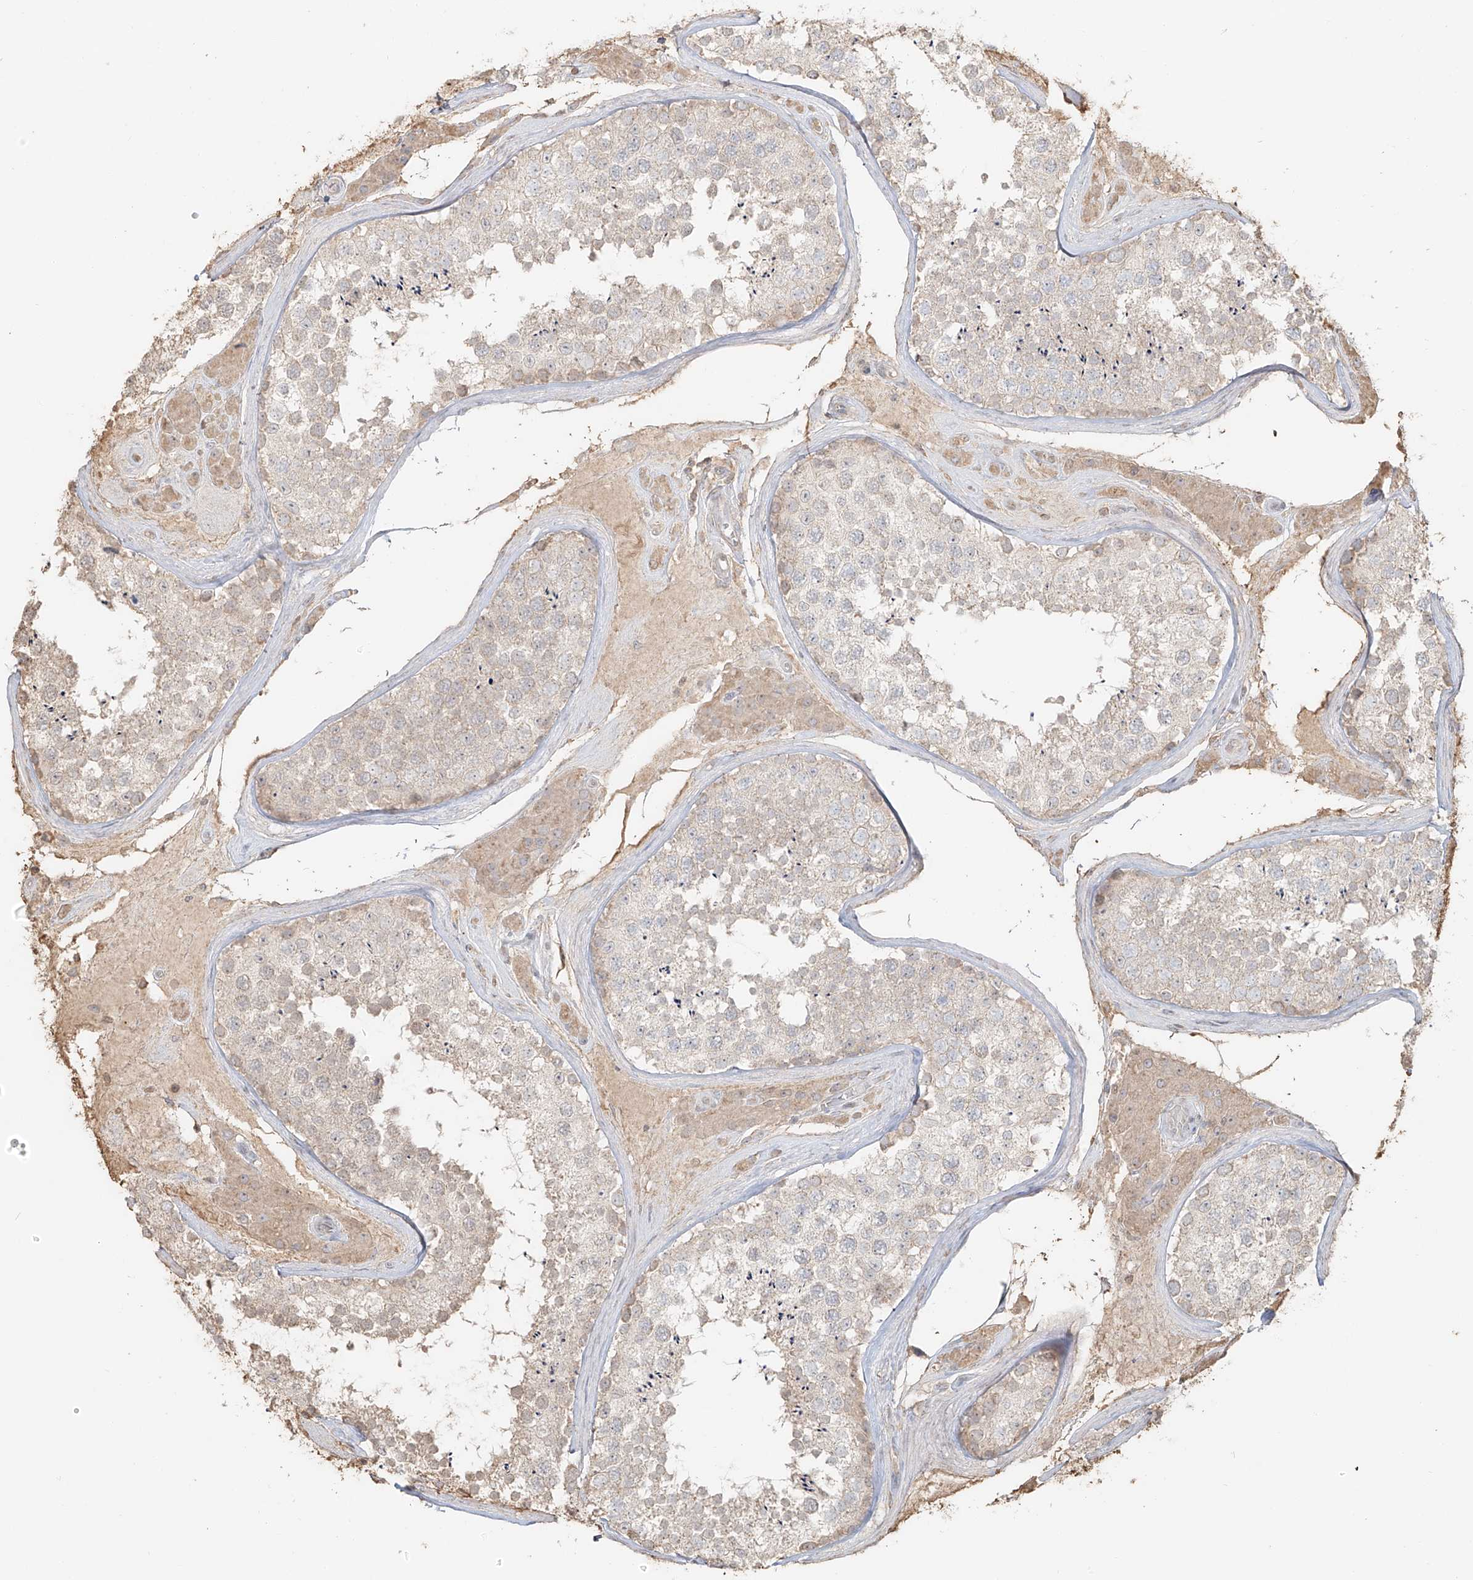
{"staining": {"intensity": "moderate", "quantity": "<25%", "location": "cytoplasmic/membranous"}, "tissue": "testis", "cell_type": "Cells in seminiferous ducts", "image_type": "normal", "snomed": [{"axis": "morphology", "description": "Normal tissue, NOS"}, {"axis": "topography", "description": "Testis"}], "caption": "Immunohistochemical staining of benign testis reveals <25% levels of moderate cytoplasmic/membranous protein positivity in about <25% of cells in seminiferous ducts. The protein is stained brown, and the nuclei are stained in blue (DAB (3,3'-diaminobenzidine) IHC with brightfield microscopy, high magnification).", "gene": "NPHS1", "patient": {"sex": "male", "age": 46}}